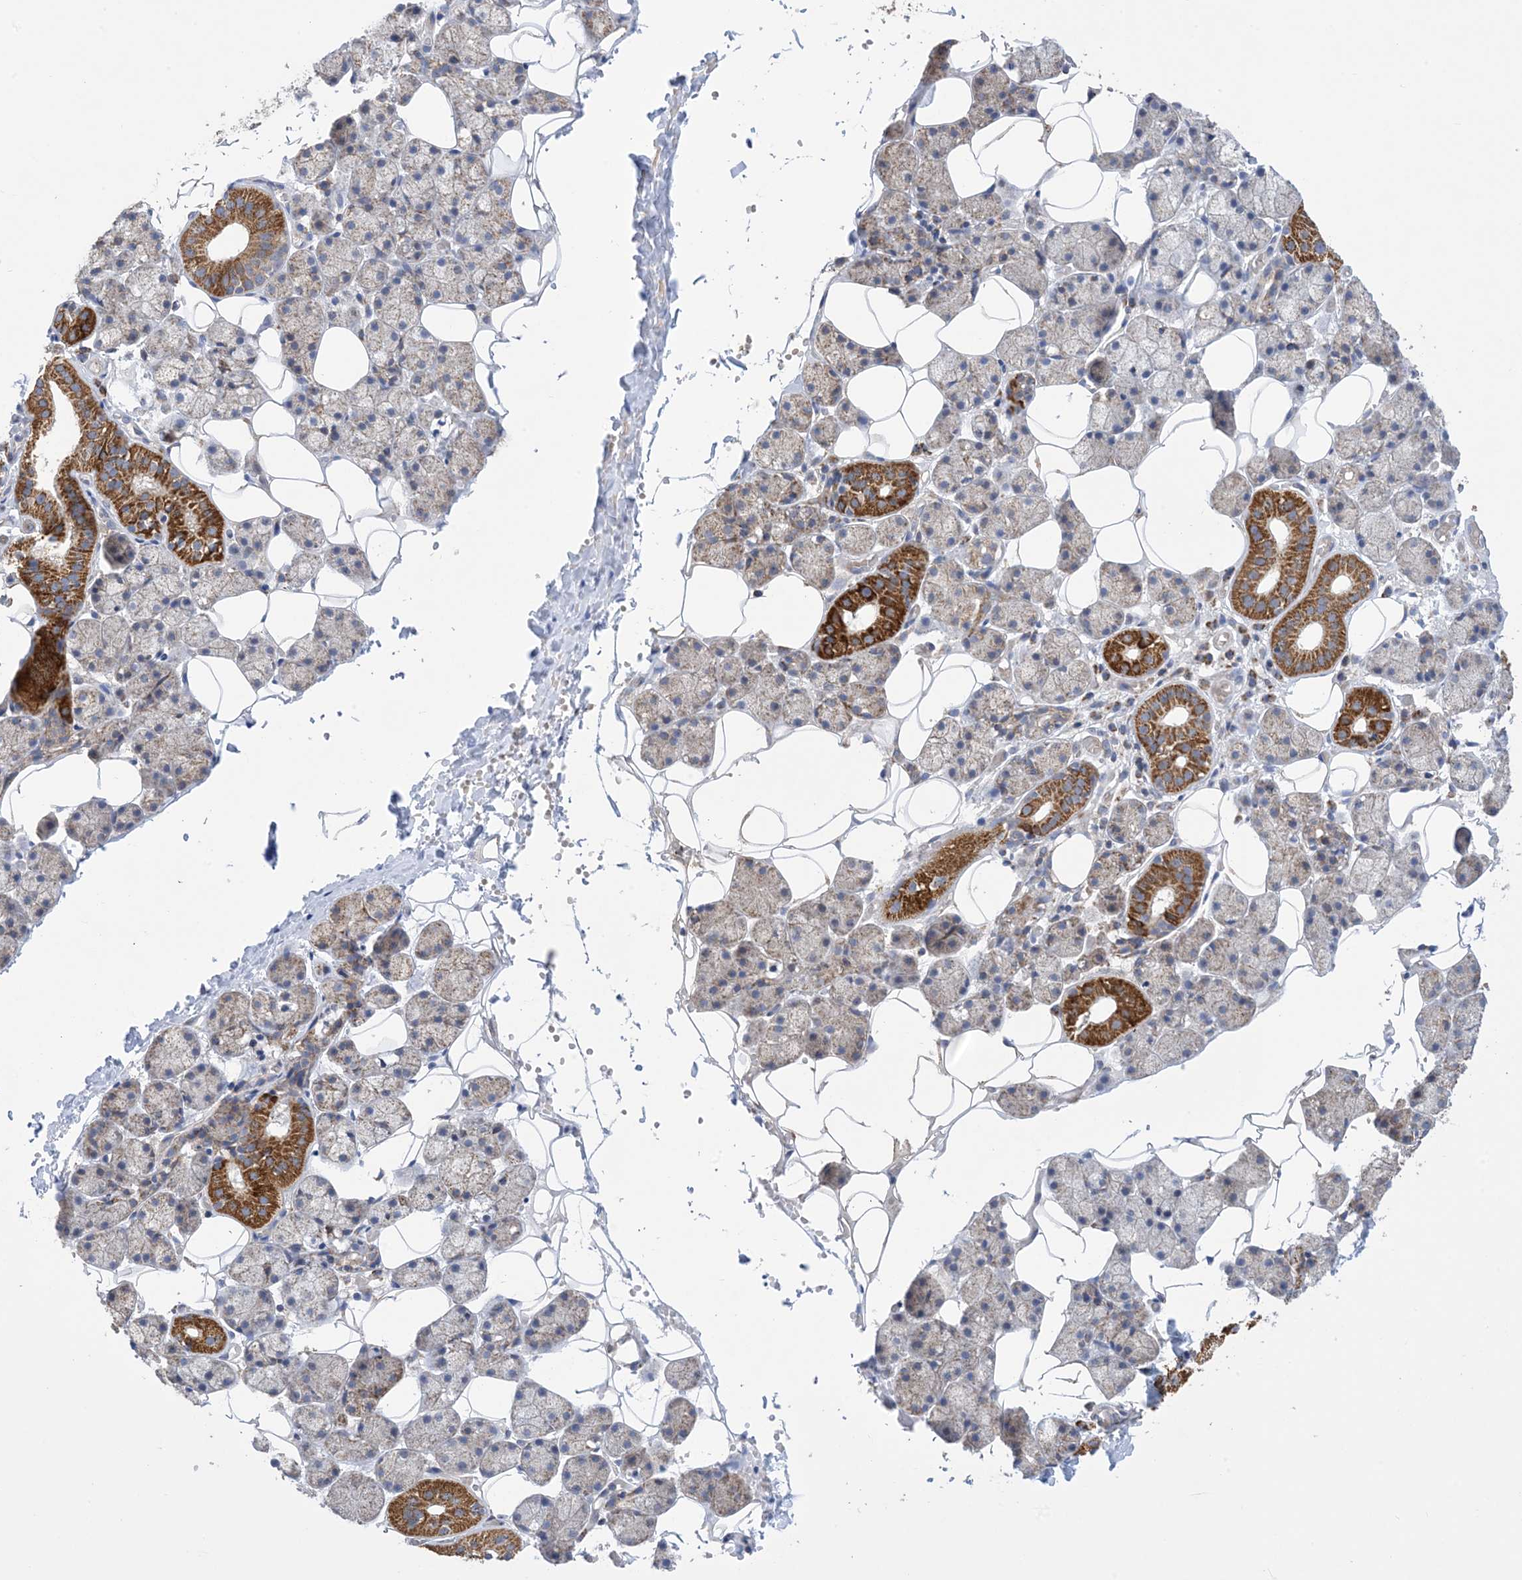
{"staining": {"intensity": "strong", "quantity": "<25%", "location": "cytoplasmic/membranous"}, "tissue": "salivary gland", "cell_type": "Glandular cells", "image_type": "normal", "snomed": [{"axis": "morphology", "description": "Normal tissue, NOS"}, {"axis": "topography", "description": "Salivary gland"}], "caption": "Normal salivary gland demonstrates strong cytoplasmic/membranous expression in approximately <25% of glandular cells (Brightfield microscopy of DAB IHC at high magnification)..", "gene": "CLEC16A", "patient": {"sex": "female", "age": 33}}